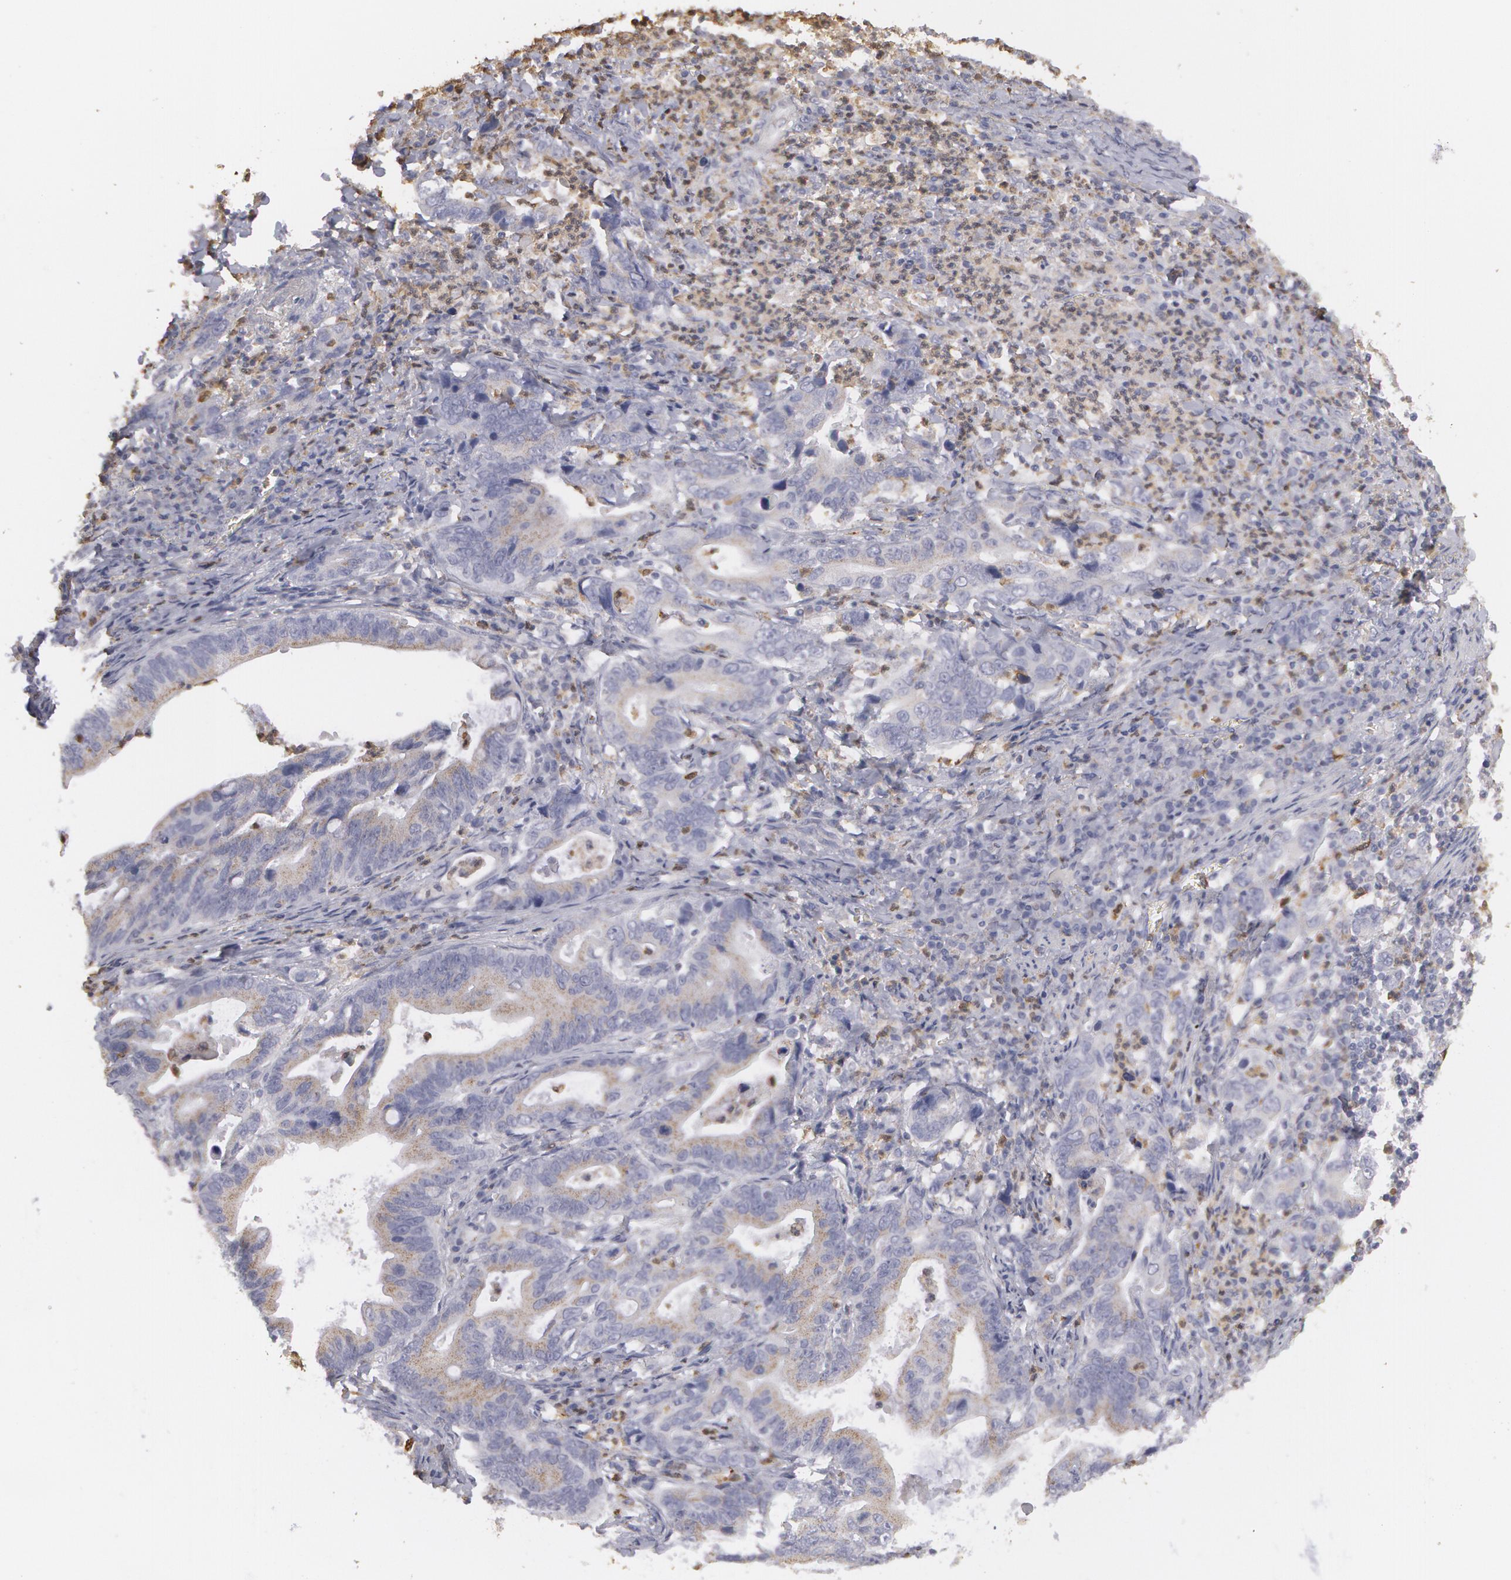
{"staining": {"intensity": "weak", "quantity": ">75%", "location": "cytoplasmic/membranous"}, "tissue": "stomach cancer", "cell_type": "Tumor cells", "image_type": "cancer", "snomed": [{"axis": "morphology", "description": "Adenocarcinoma, NOS"}, {"axis": "topography", "description": "Stomach, upper"}], "caption": "Human stomach cancer stained for a protein (brown) shows weak cytoplasmic/membranous positive expression in about >75% of tumor cells.", "gene": "CAT", "patient": {"sex": "male", "age": 63}}